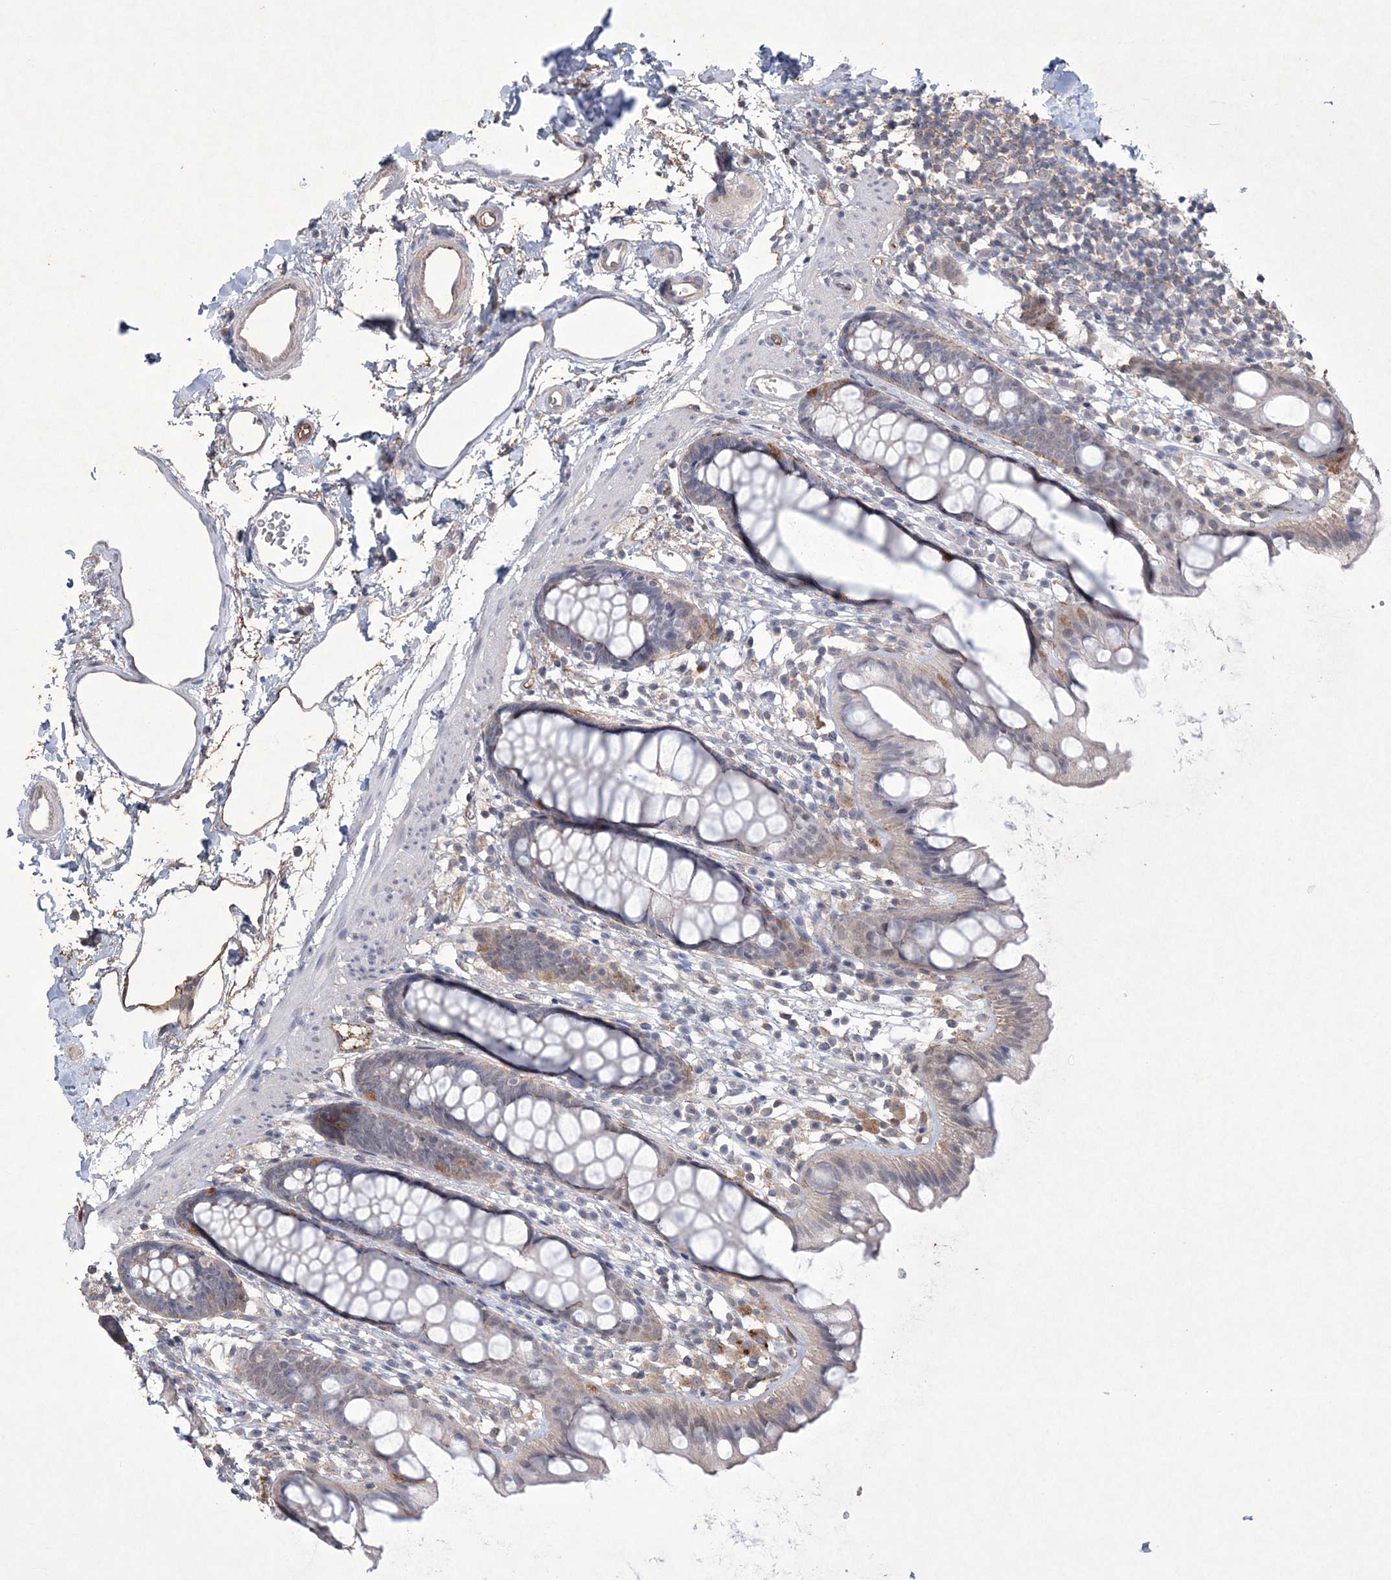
{"staining": {"intensity": "negative", "quantity": "none", "location": "none"}, "tissue": "rectum", "cell_type": "Glandular cells", "image_type": "normal", "snomed": [{"axis": "morphology", "description": "Normal tissue, NOS"}, {"axis": "topography", "description": "Rectum"}], "caption": "Rectum was stained to show a protein in brown. There is no significant positivity in glandular cells. The staining is performed using DAB (3,3'-diaminobenzidine) brown chromogen with nuclei counter-stained in using hematoxylin.", "gene": "DPCD", "patient": {"sex": "female", "age": 65}}